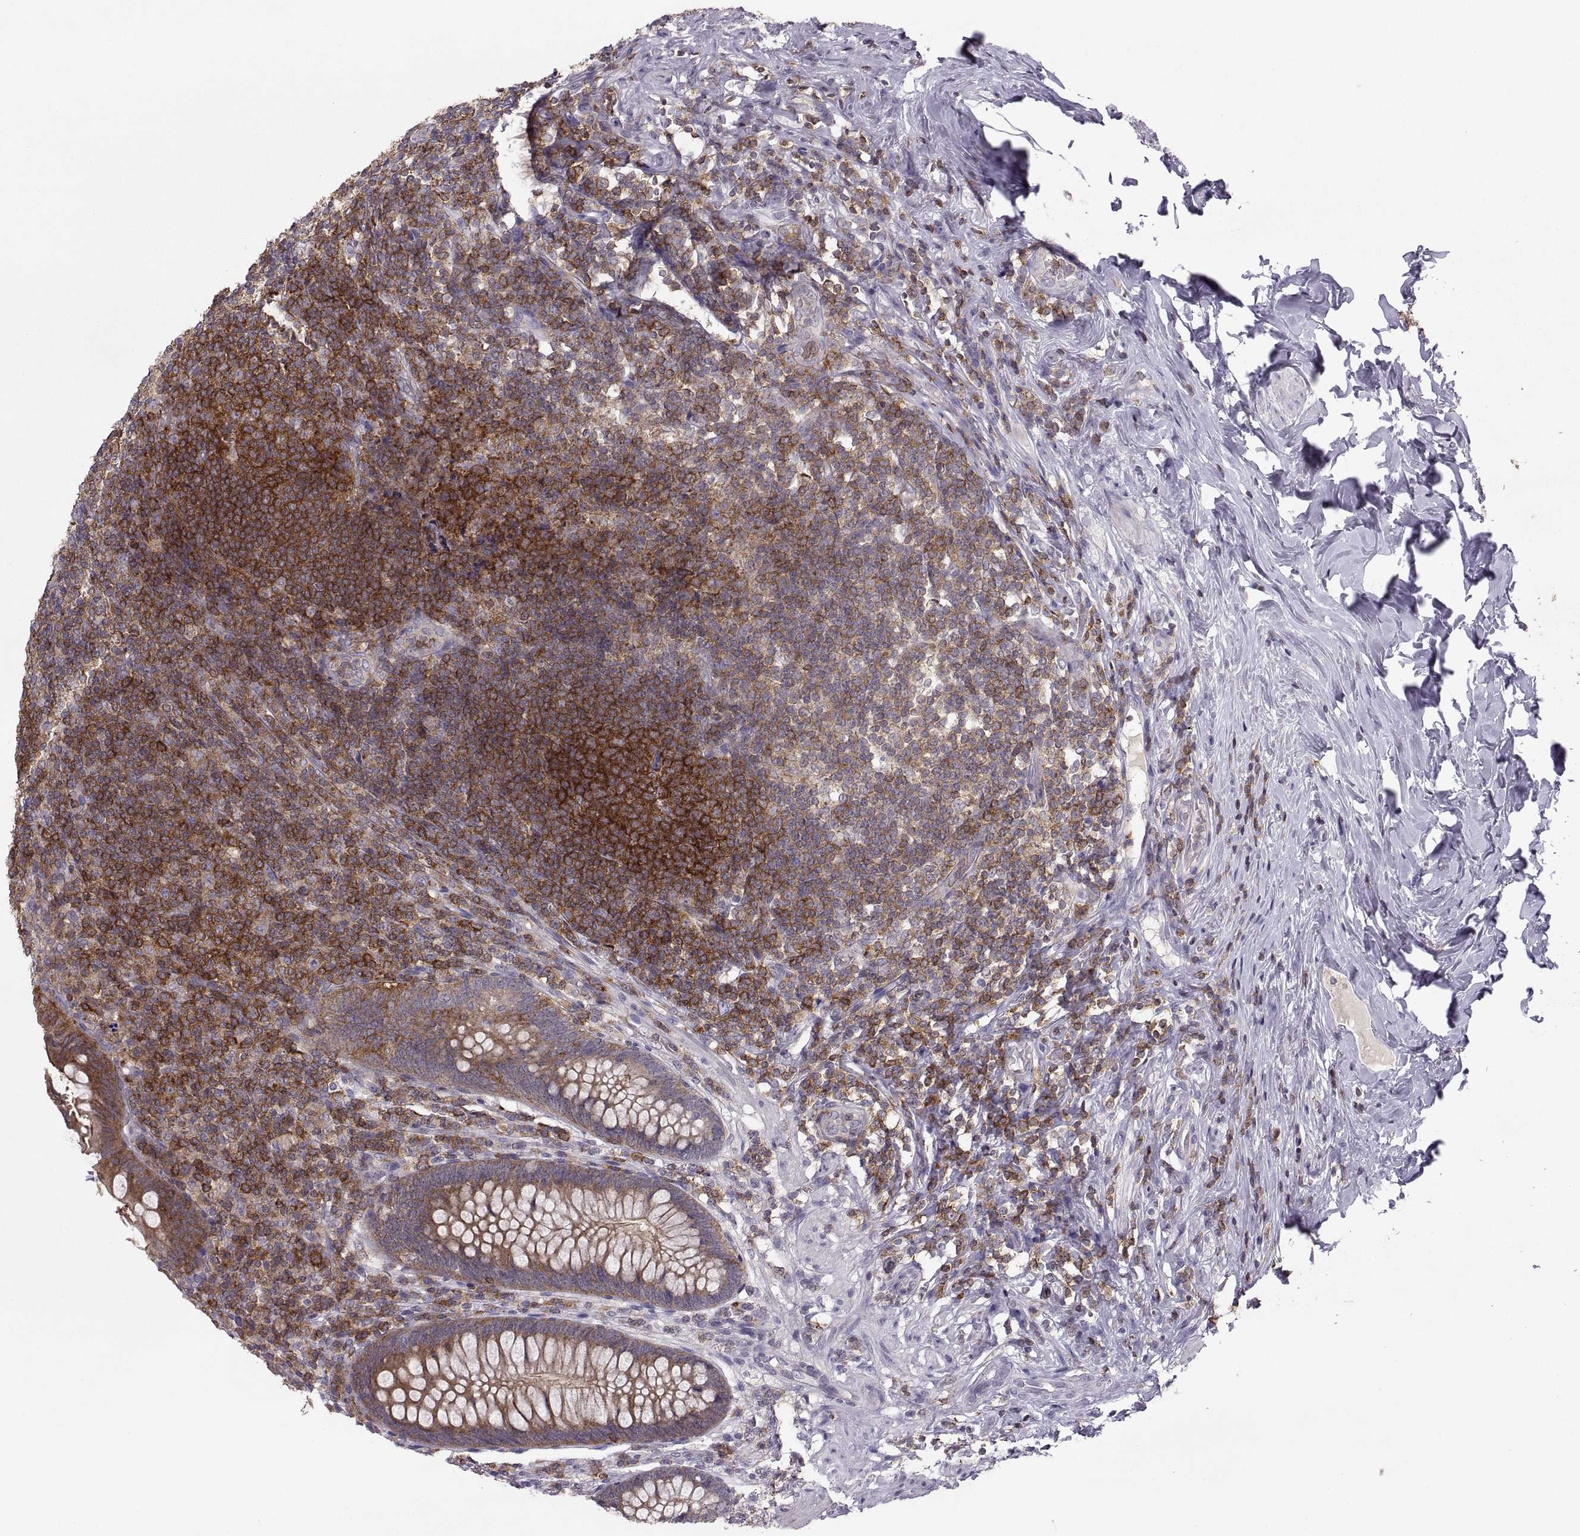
{"staining": {"intensity": "strong", "quantity": "25%-75%", "location": "cytoplasmic/membranous"}, "tissue": "appendix", "cell_type": "Glandular cells", "image_type": "normal", "snomed": [{"axis": "morphology", "description": "Normal tissue, NOS"}, {"axis": "topography", "description": "Appendix"}], "caption": "The immunohistochemical stain highlights strong cytoplasmic/membranous staining in glandular cells of unremarkable appendix. (DAB (3,3'-diaminobenzidine) IHC, brown staining for protein, blue staining for nuclei).", "gene": "EZR", "patient": {"sex": "male", "age": 47}}